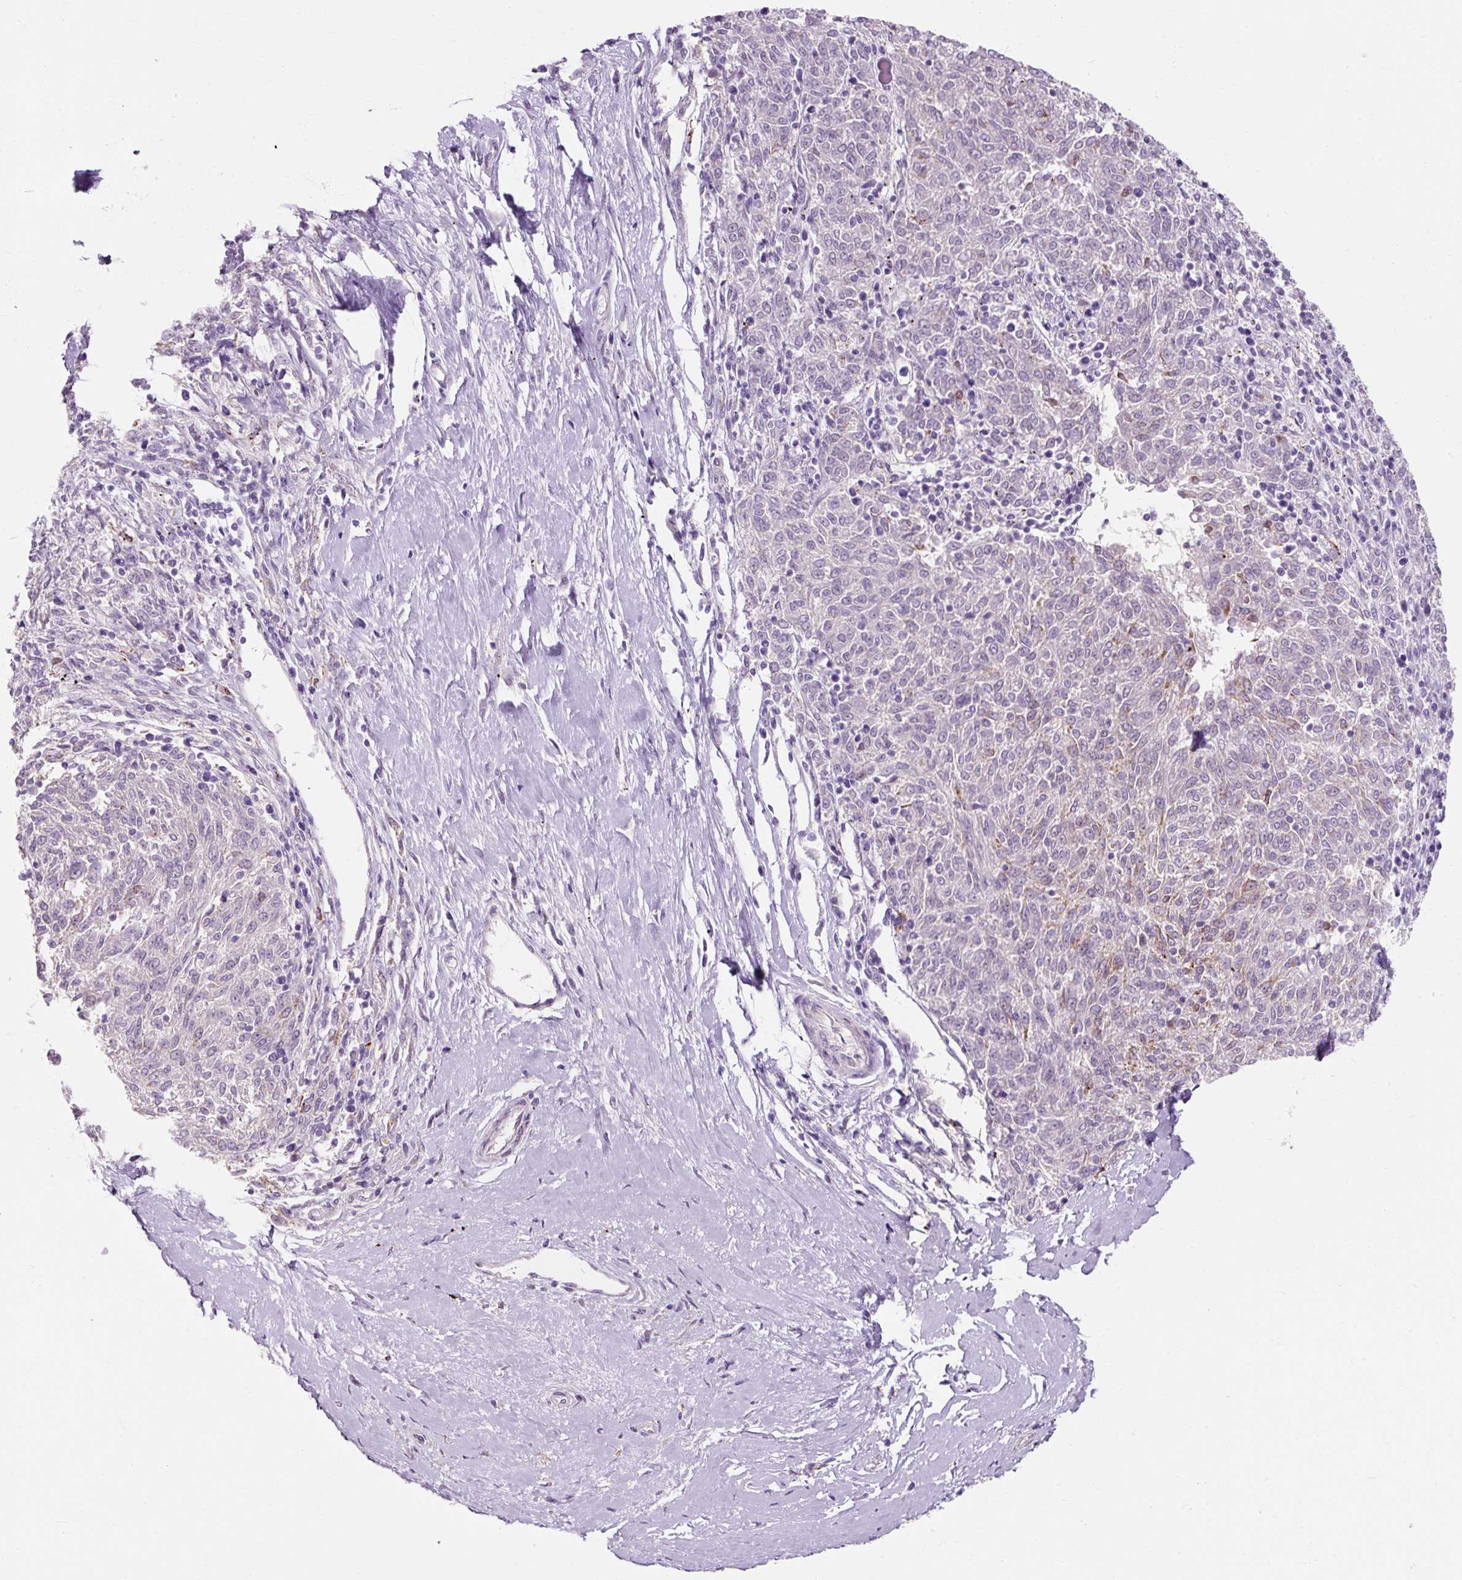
{"staining": {"intensity": "negative", "quantity": "none", "location": "none"}, "tissue": "melanoma", "cell_type": "Tumor cells", "image_type": "cancer", "snomed": [{"axis": "morphology", "description": "Malignant melanoma, NOS"}, {"axis": "topography", "description": "Skin"}], "caption": "A photomicrograph of malignant melanoma stained for a protein displays no brown staining in tumor cells. (DAB immunohistochemistry, high magnification).", "gene": "CLDN25", "patient": {"sex": "female", "age": 72}}